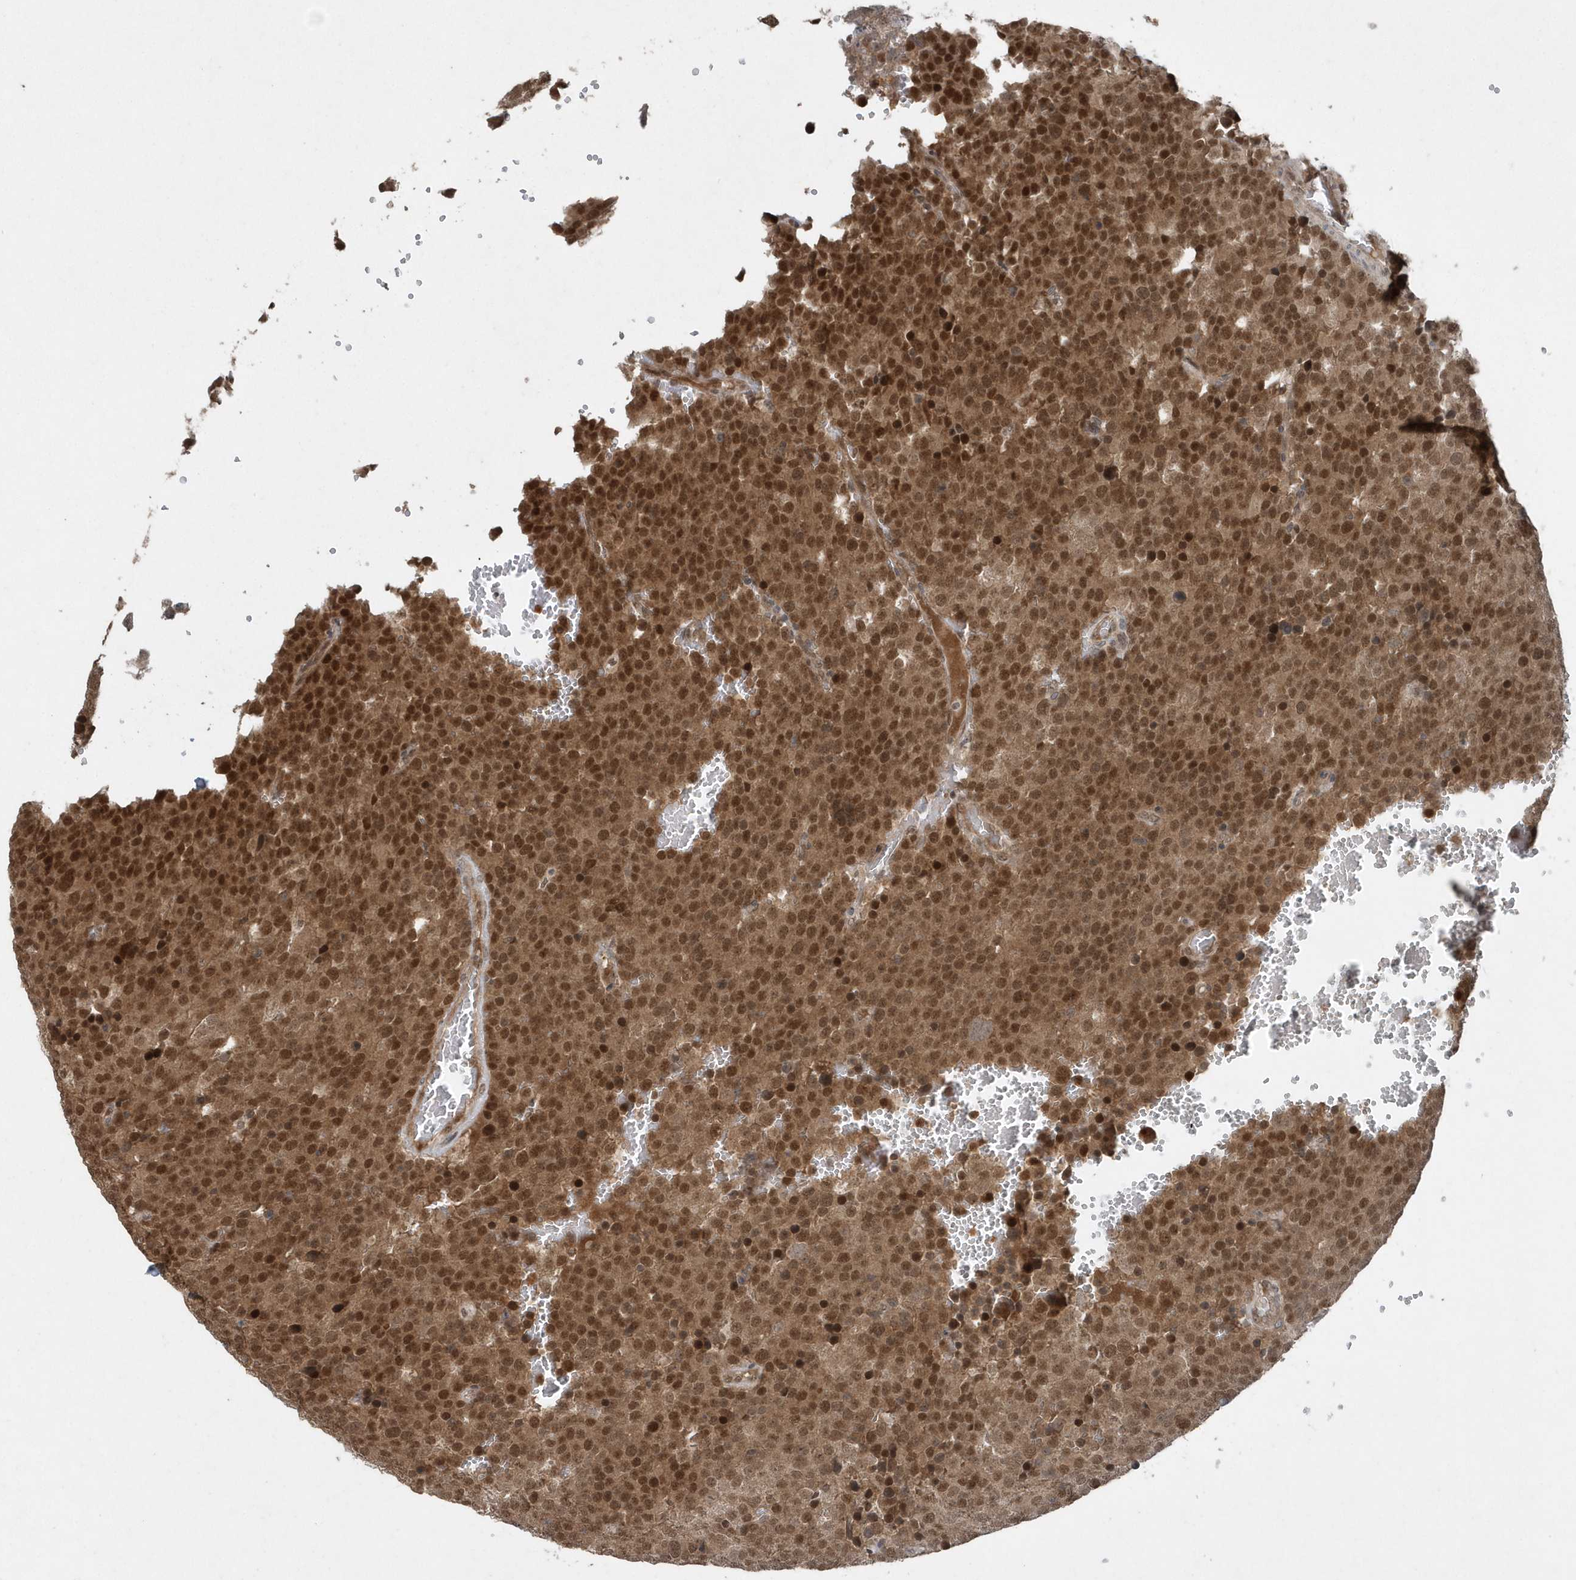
{"staining": {"intensity": "strong", "quantity": ">75%", "location": "cytoplasmic/membranous,nuclear"}, "tissue": "testis cancer", "cell_type": "Tumor cells", "image_type": "cancer", "snomed": [{"axis": "morphology", "description": "Seminoma, NOS"}, {"axis": "topography", "description": "Testis"}], "caption": "The image reveals a brown stain indicating the presence of a protein in the cytoplasmic/membranous and nuclear of tumor cells in testis cancer (seminoma). Nuclei are stained in blue.", "gene": "QTRT2", "patient": {"sex": "male", "age": 71}}